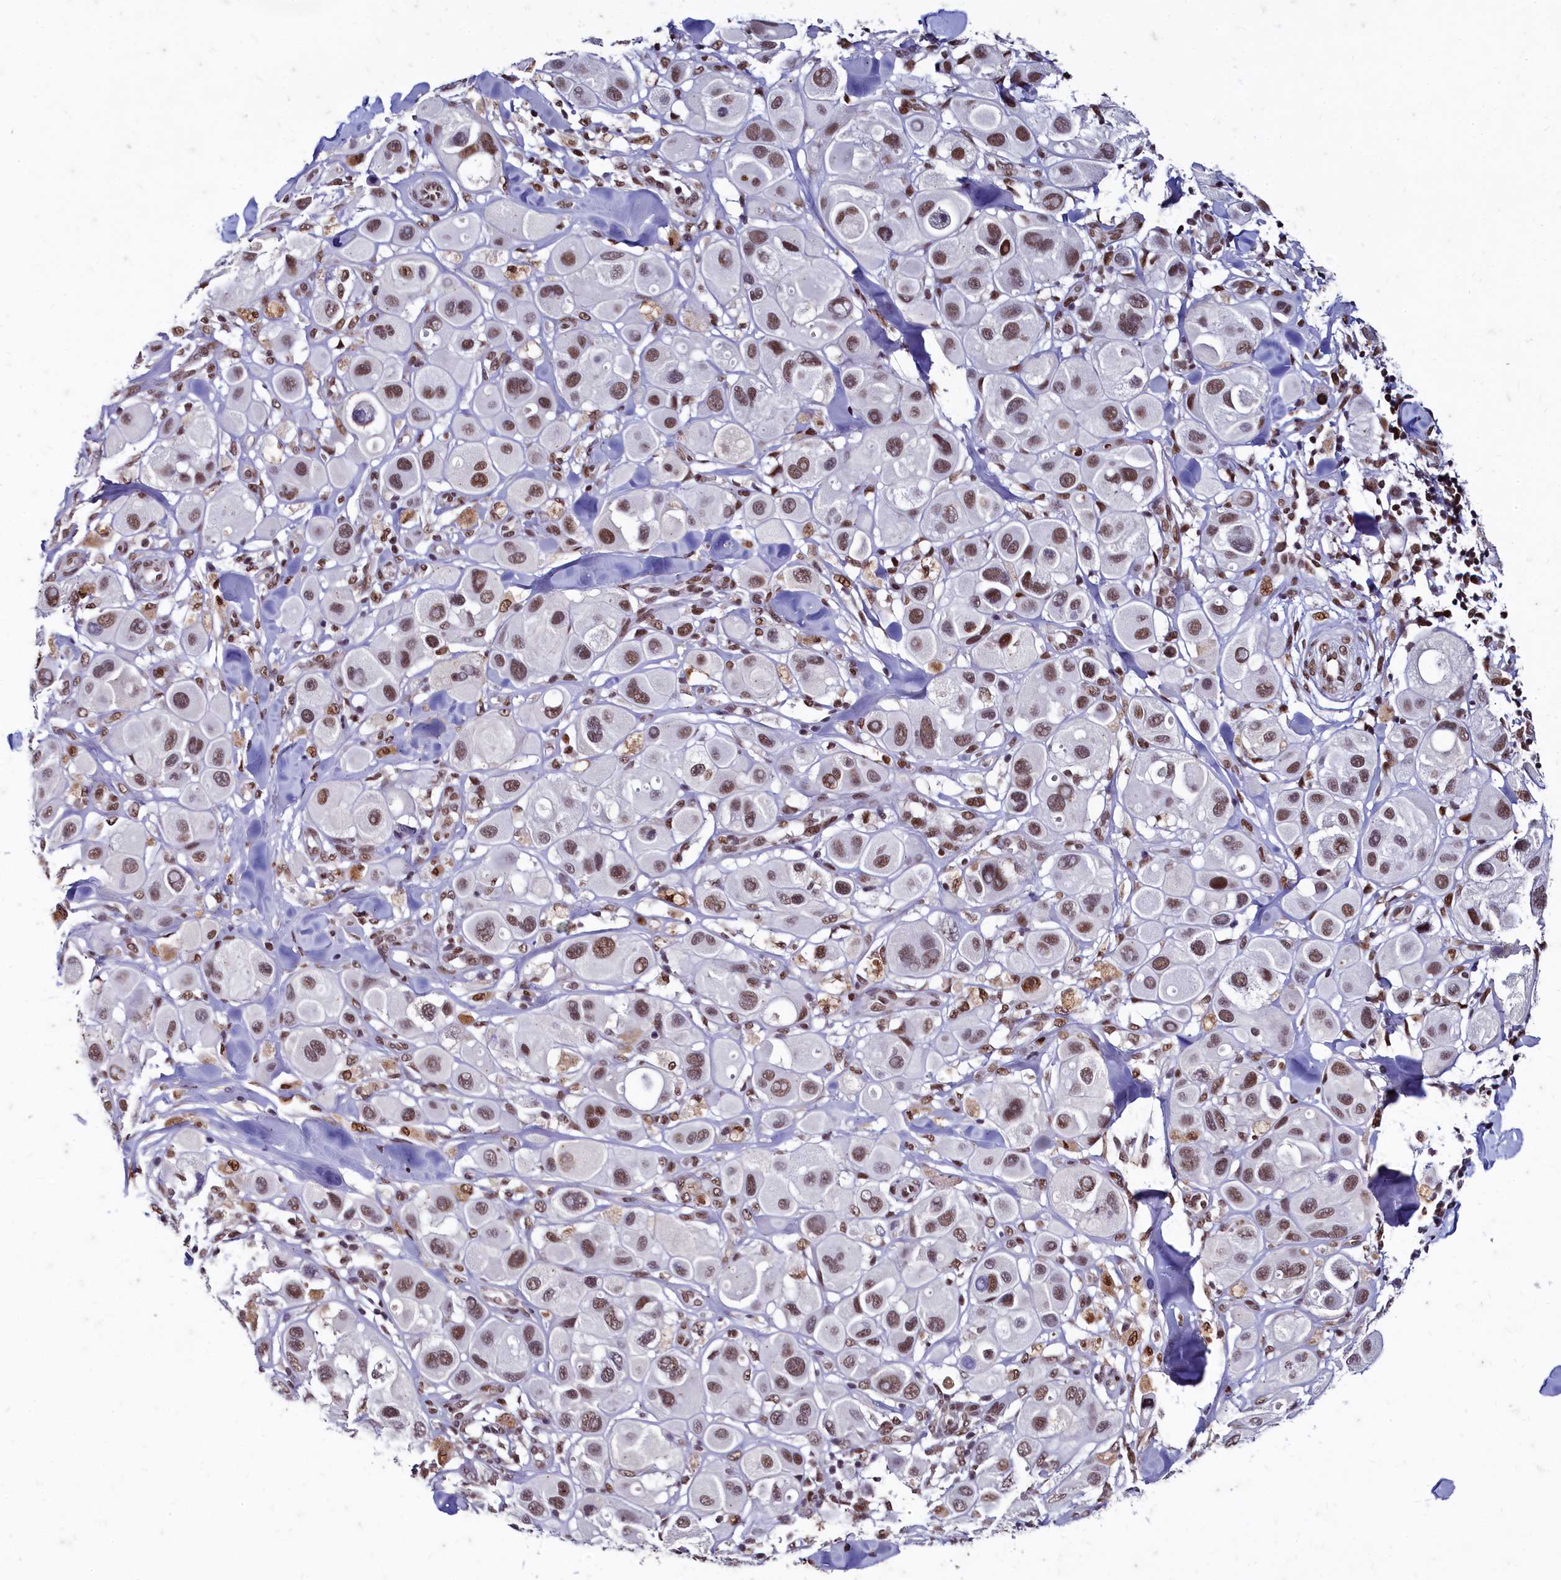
{"staining": {"intensity": "moderate", "quantity": ">75%", "location": "nuclear"}, "tissue": "melanoma", "cell_type": "Tumor cells", "image_type": "cancer", "snomed": [{"axis": "morphology", "description": "Malignant melanoma, Metastatic site"}, {"axis": "topography", "description": "Skin"}], "caption": "Brown immunohistochemical staining in human malignant melanoma (metastatic site) exhibits moderate nuclear positivity in approximately >75% of tumor cells.", "gene": "CPSF7", "patient": {"sex": "male", "age": 41}}